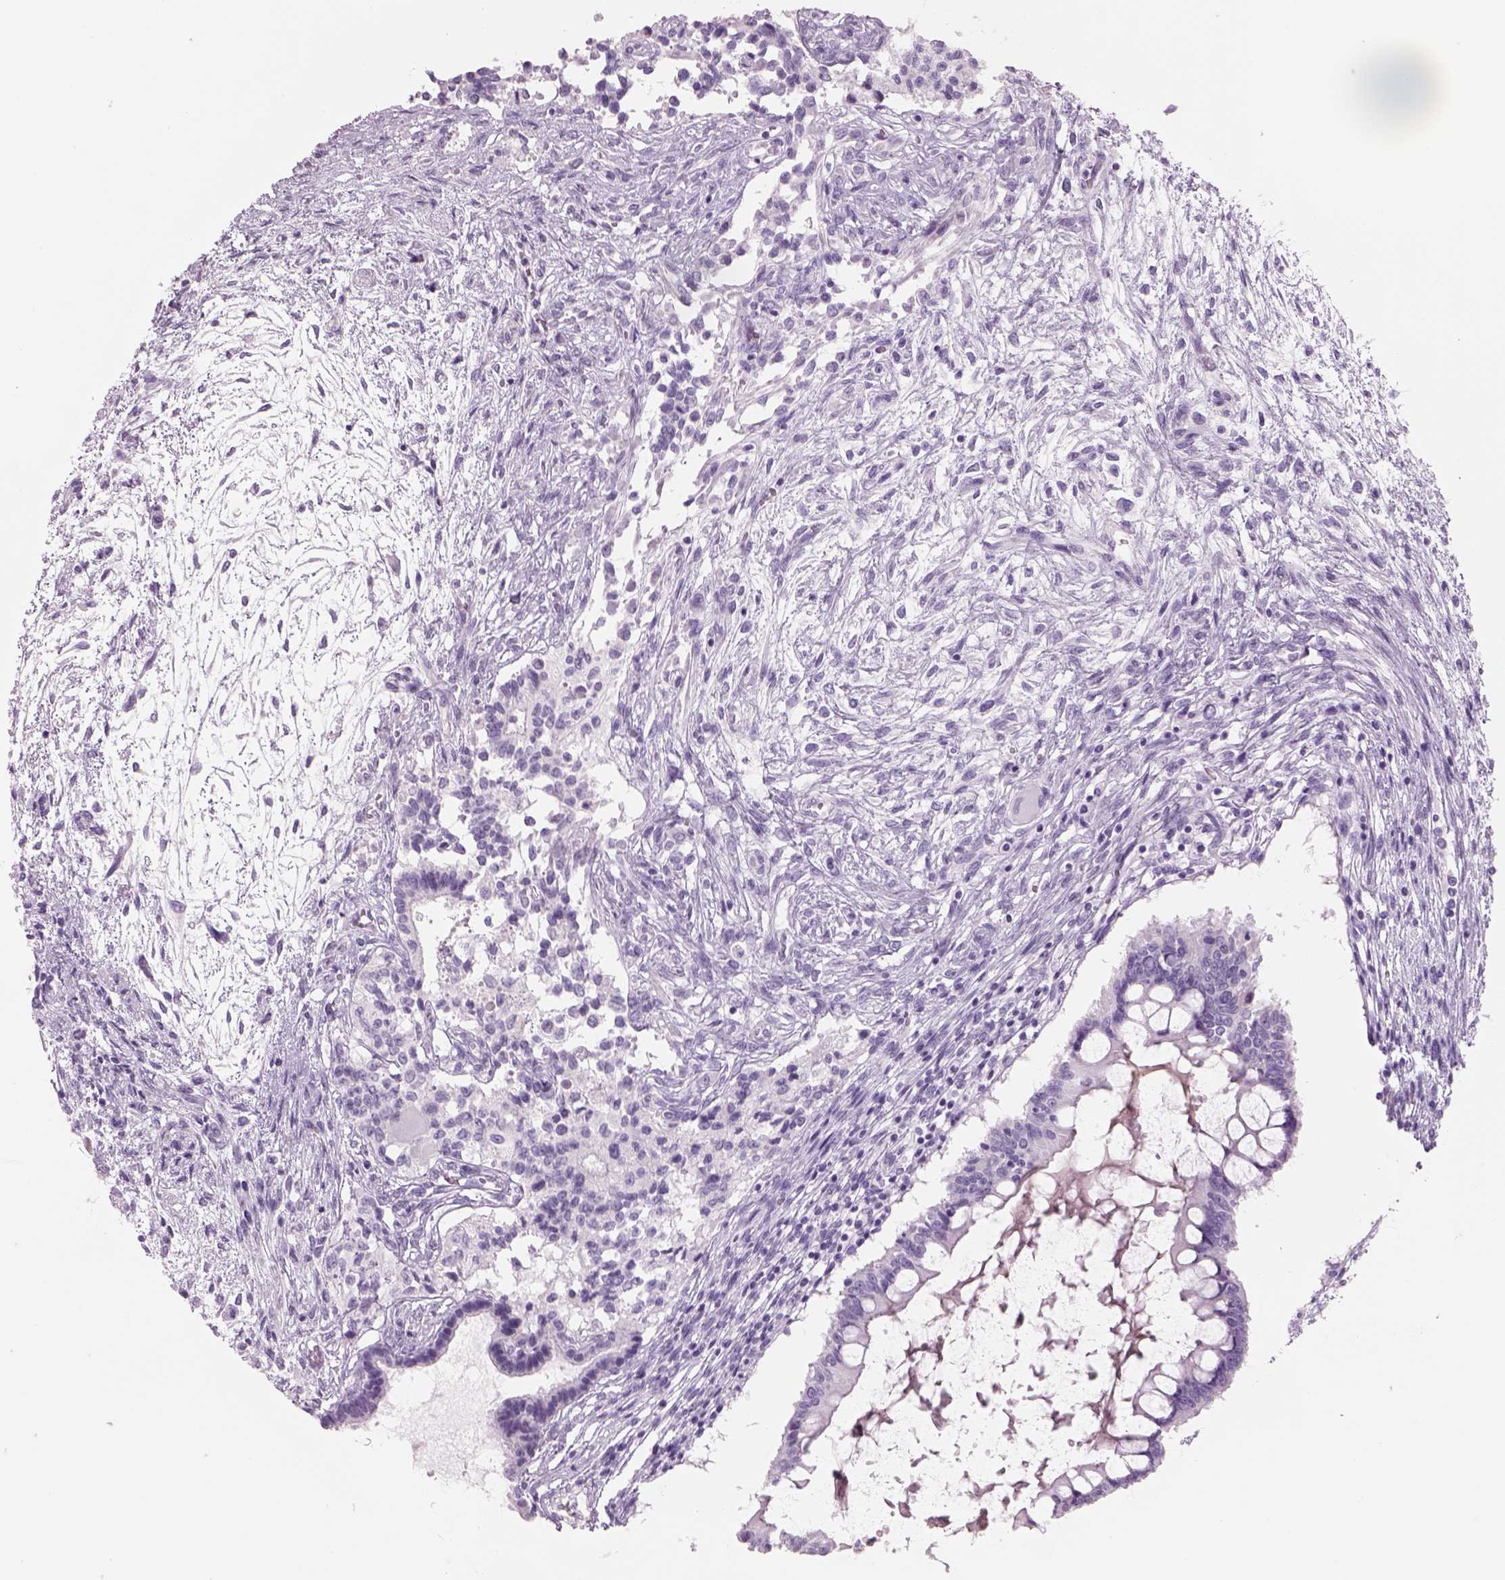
{"staining": {"intensity": "negative", "quantity": "none", "location": "none"}, "tissue": "testis cancer", "cell_type": "Tumor cells", "image_type": "cancer", "snomed": [{"axis": "morphology", "description": "Carcinoma, Embryonal, NOS"}, {"axis": "topography", "description": "Testis"}], "caption": "This image is of testis cancer stained with IHC to label a protein in brown with the nuclei are counter-stained blue. There is no expression in tumor cells.", "gene": "RHO", "patient": {"sex": "male", "age": 37}}